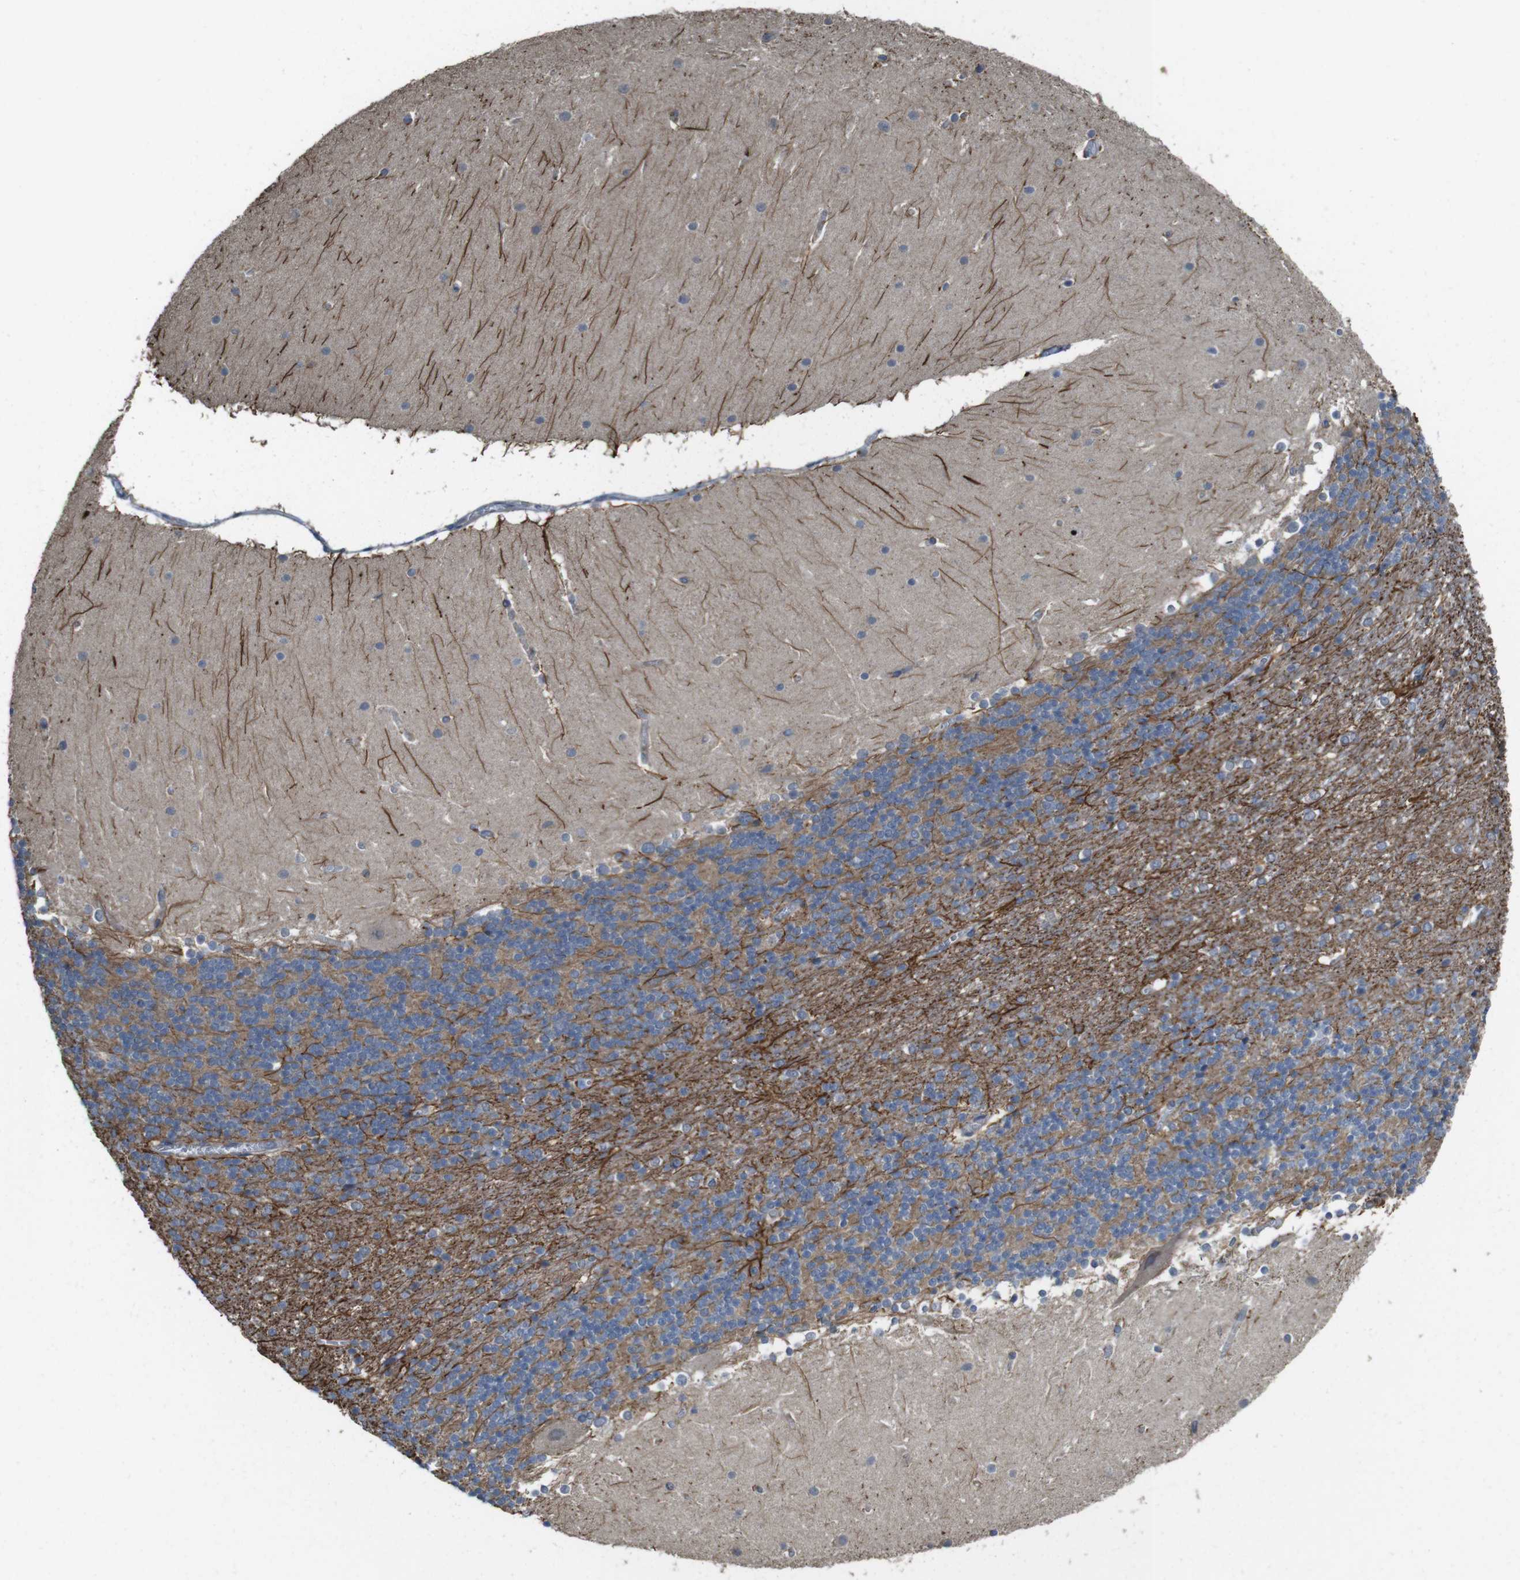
{"staining": {"intensity": "moderate", "quantity": ">75%", "location": "cytoplasmic/membranous"}, "tissue": "cerebellum", "cell_type": "Cells in granular layer", "image_type": "normal", "snomed": [{"axis": "morphology", "description": "Normal tissue, NOS"}, {"axis": "topography", "description": "Cerebellum"}], "caption": "Immunohistochemistry (IHC) (DAB (3,3'-diaminobenzidine)) staining of normal human cerebellum demonstrates moderate cytoplasmic/membranous protein staining in about >75% of cells in granular layer. The staining was performed using DAB (3,3'-diaminobenzidine), with brown indicating positive protein expression. Nuclei are stained blue with hematoxylin.", "gene": "CDC34", "patient": {"sex": "female", "age": 19}}